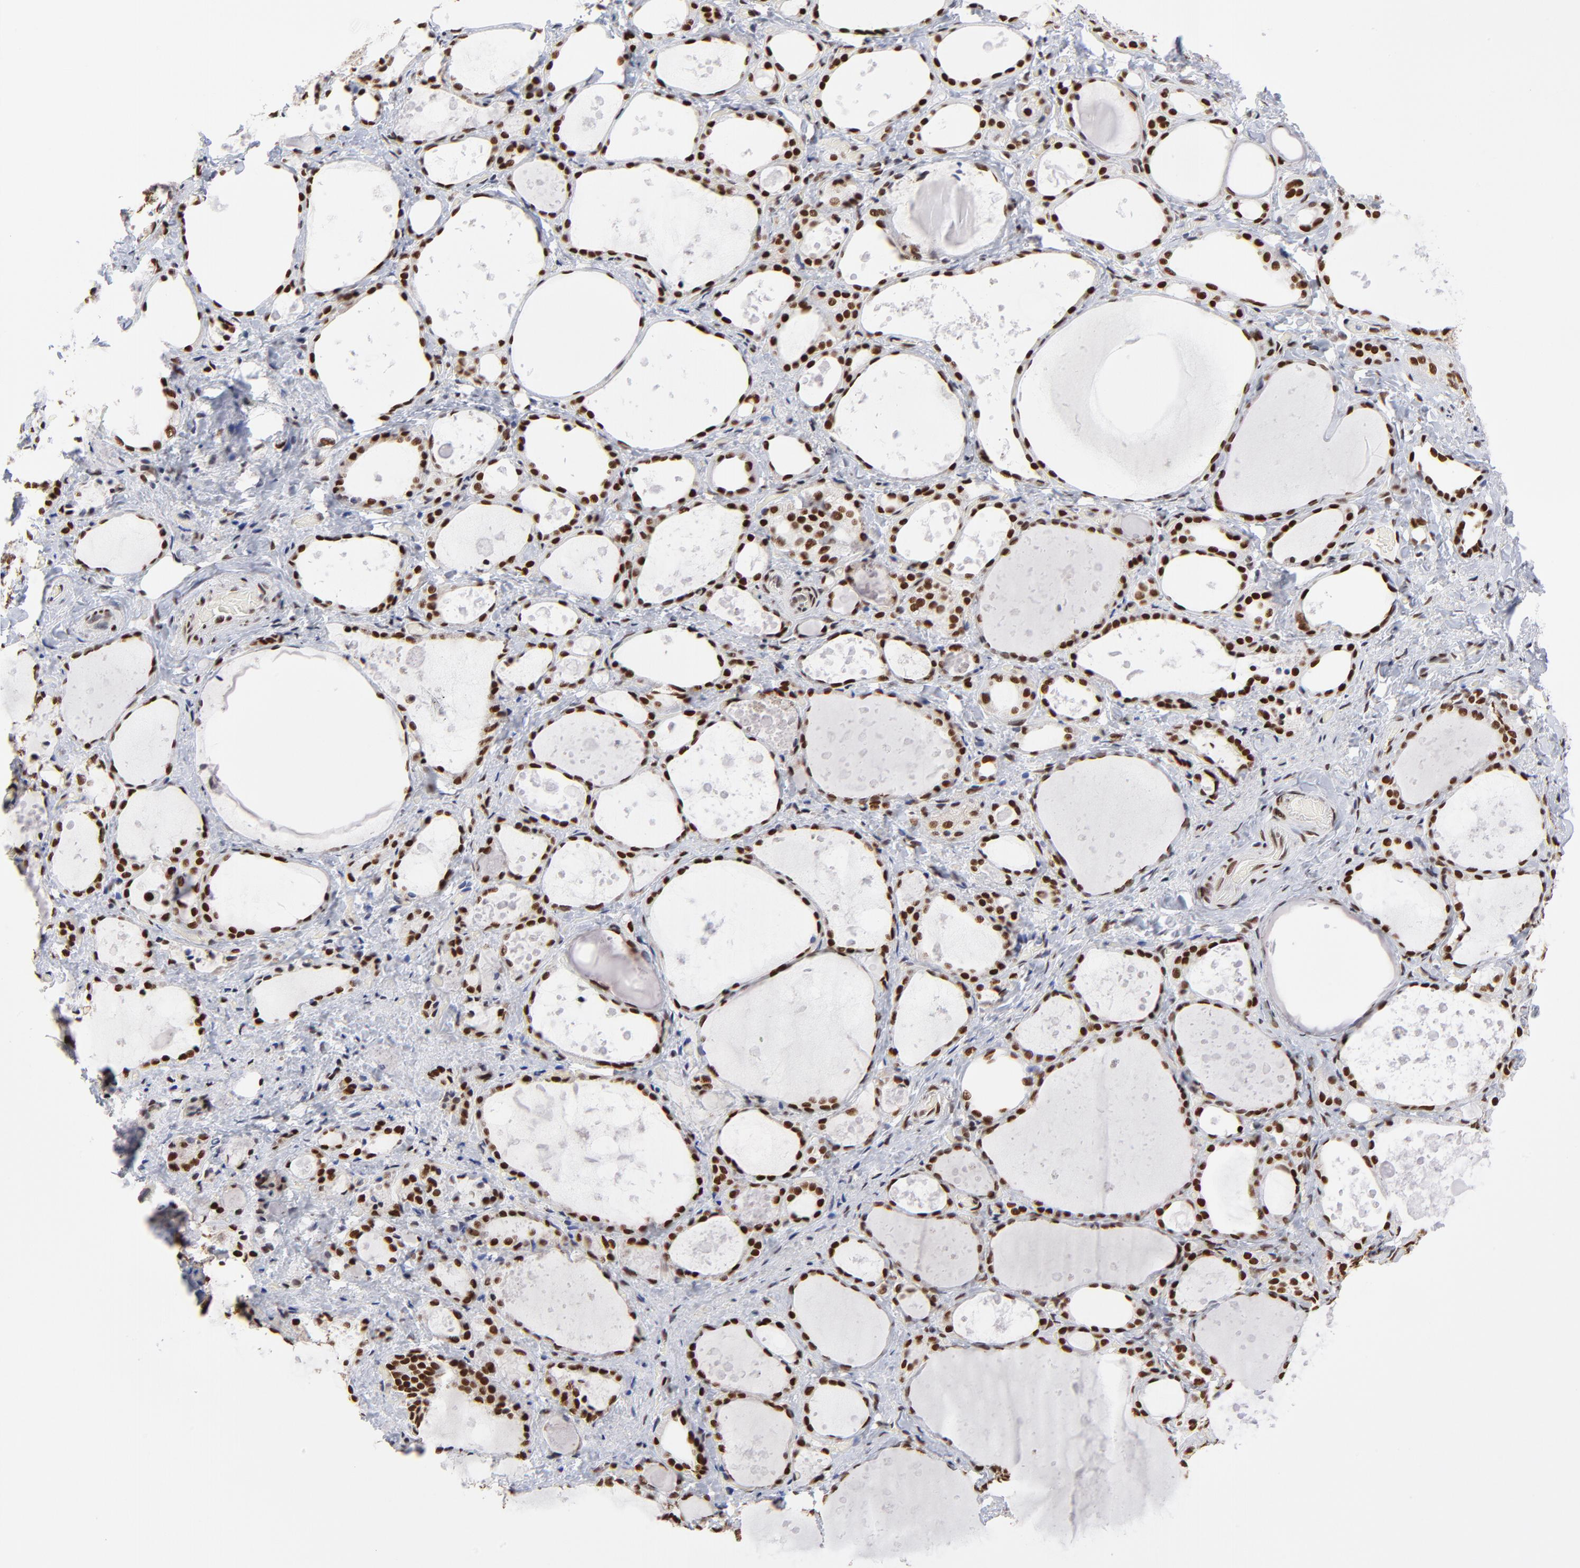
{"staining": {"intensity": "strong", "quantity": ">75%", "location": "nuclear"}, "tissue": "thyroid gland", "cell_type": "Glandular cells", "image_type": "normal", "snomed": [{"axis": "morphology", "description": "Normal tissue, NOS"}, {"axis": "topography", "description": "Thyroid gland"}], "caption": "The photomicrograph displays a brown stain indicating the presence of a protein in the nuclear of glandular cells in thyroid gland. Nuclei are stained in blue.", "gene": "ZMYM3", "patient": {"sex": "female", "age": 75}}